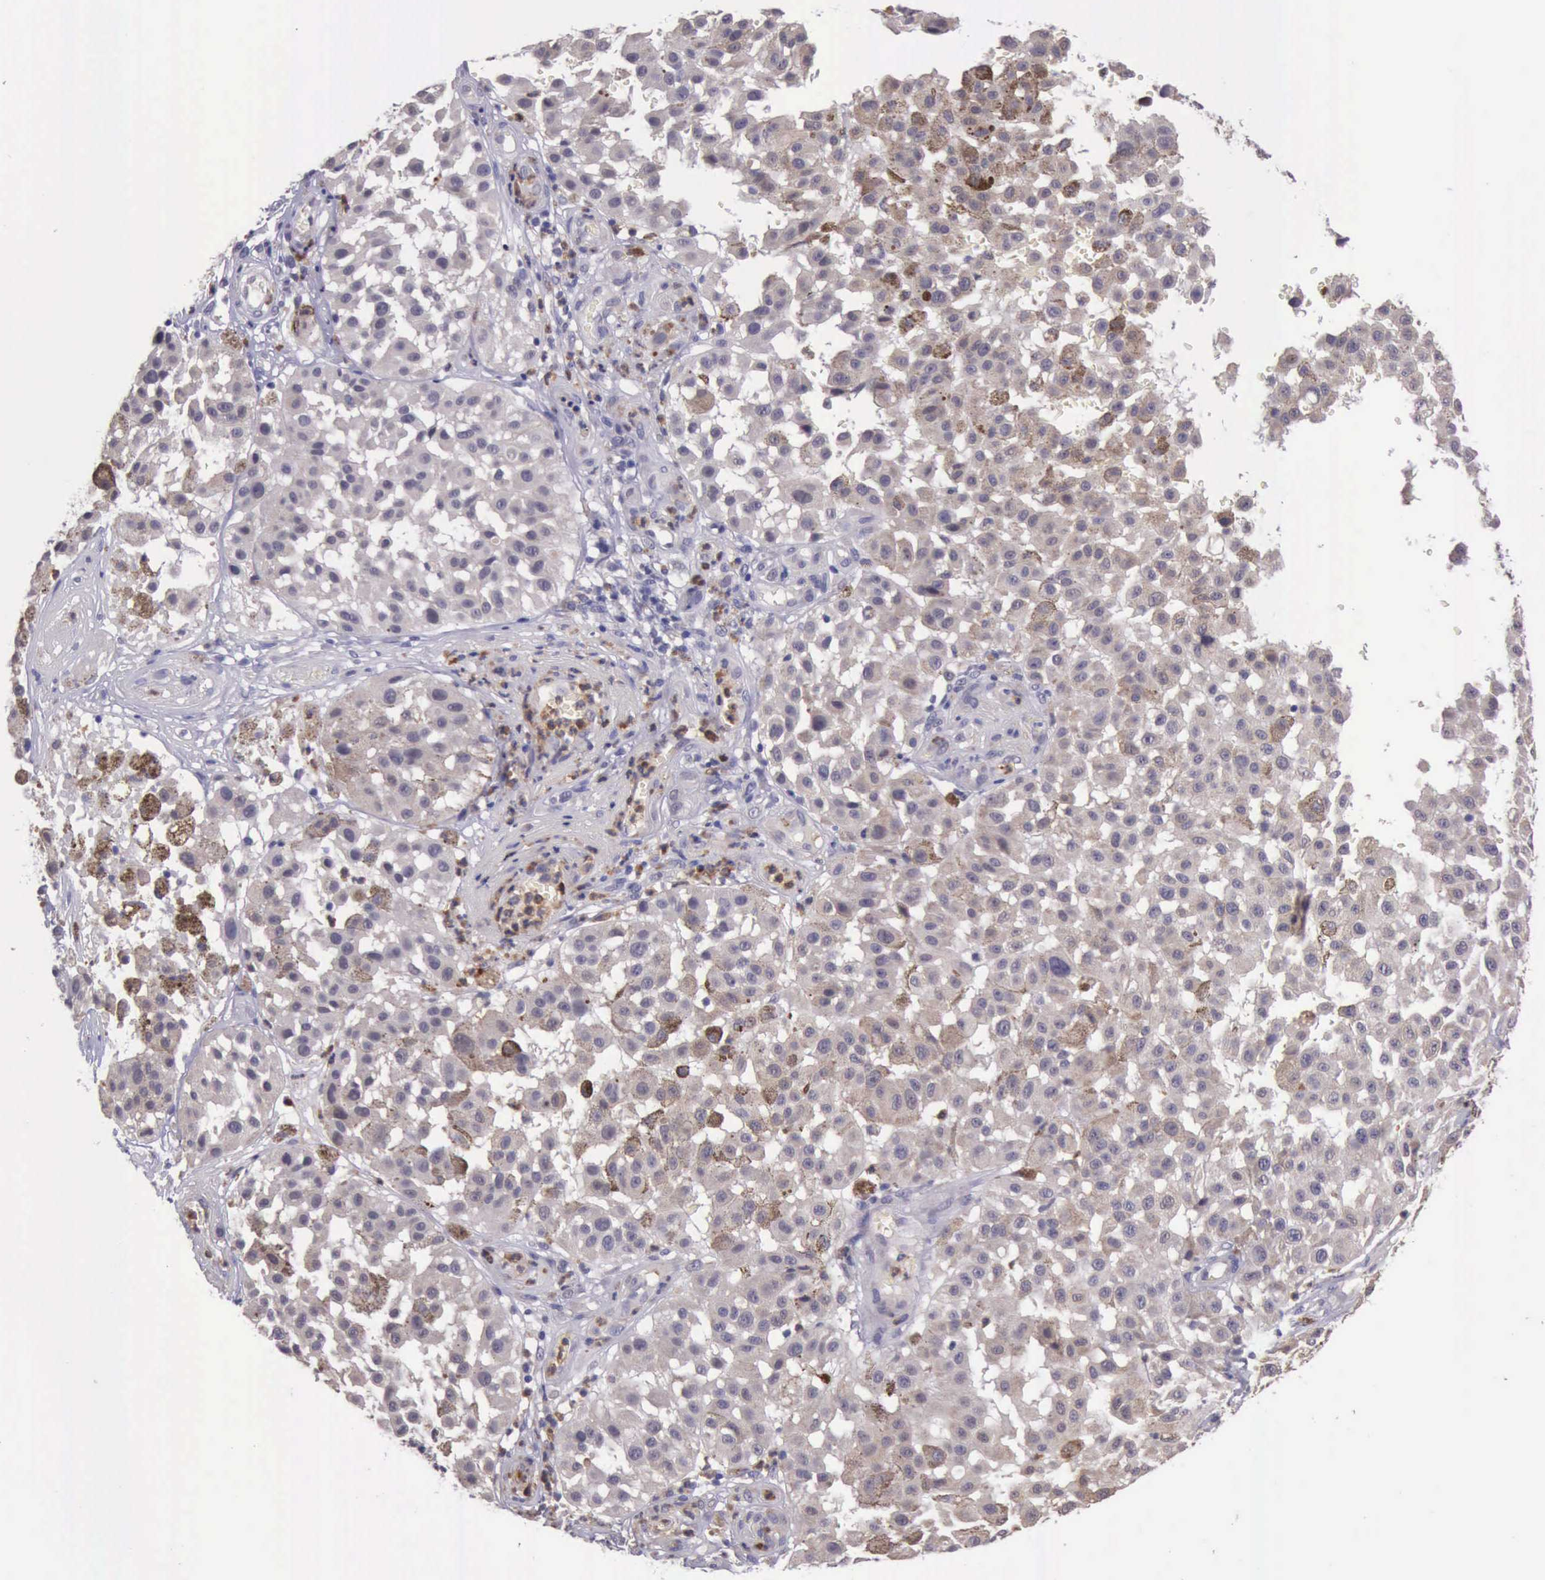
{"staining": {"intensity": "weak", "quantity": ">75%", "location": "cytoplasmic/membranous"}, "tissue": "melanoma", "cell_type": "Tumor cells", "image_type": "cancer", "snomed": [{"axis": "morphology", "description": "Malignant melanoma, NOS"}, {"axis": "topography", "description": "Skin"}], "caption": "A low amount of weak cytoplasmic/membranous staining is seen in about >75% of tumor cells in malignant melanoma tissue.", "gene": "PLEK2", "patient": {"sex": "female", "age": 64}}